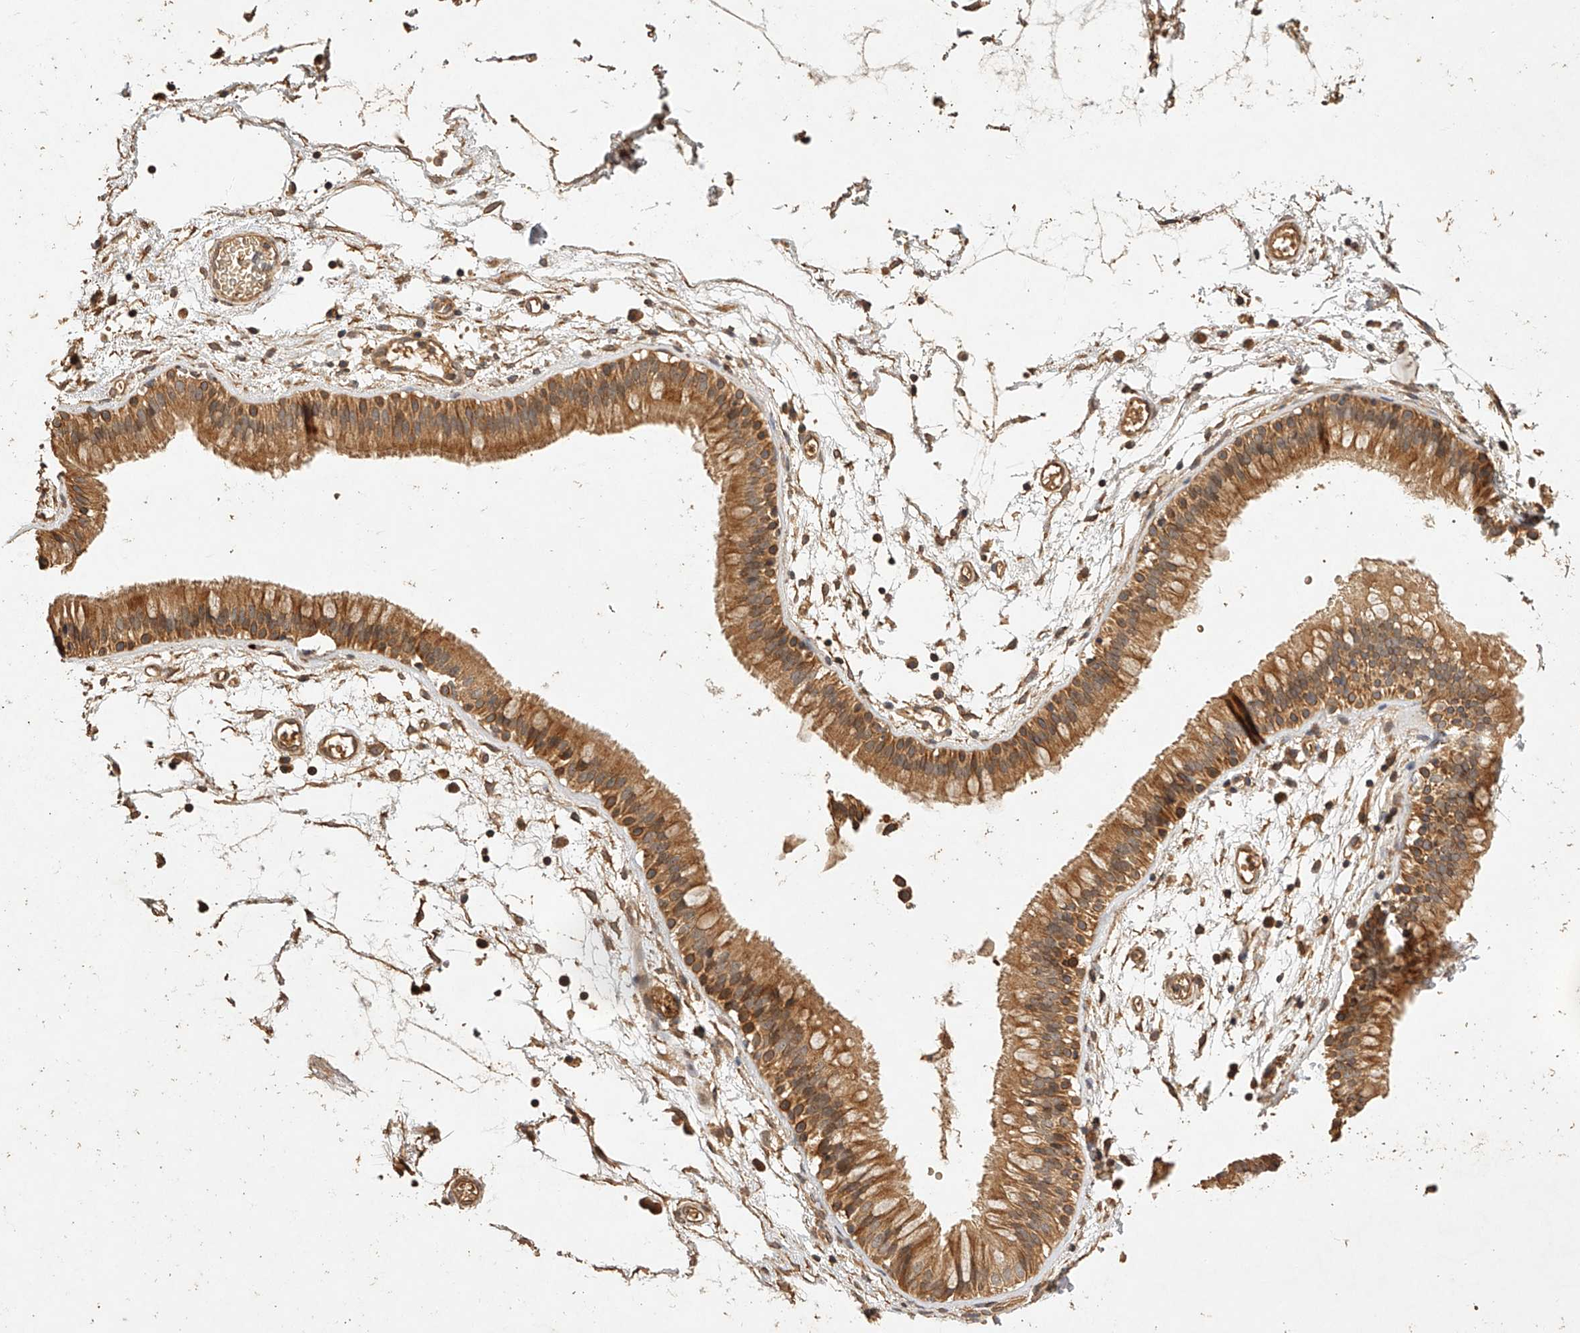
{"staining": {"intensity": "moderate", "quantity": ">75%", "location": "cytoplasmic/membranous"}, "tissue": "nasopharynx", "cell_type": "Respiratory epithelial cells", "image_type": "normal", "snomed": [{"axis": "morphology", "description": "Normal tissue, NOS"}, {"axis": "morphology", "description": "Inflammation, NOS"}, {"axis": "topography", "description": "Nasopharynx"}], "caption": "Nasopharynx was stained to show a protein in brown. There is medium levels of moderate cytoplasmic/membranous positivity in about >75% of respiratory epithelial cells. (brown staining indicates protein expression, while blue staining denotes nuclei).", "gene": "NSMAF", "patient": {"sex": "male", "age": 48}}